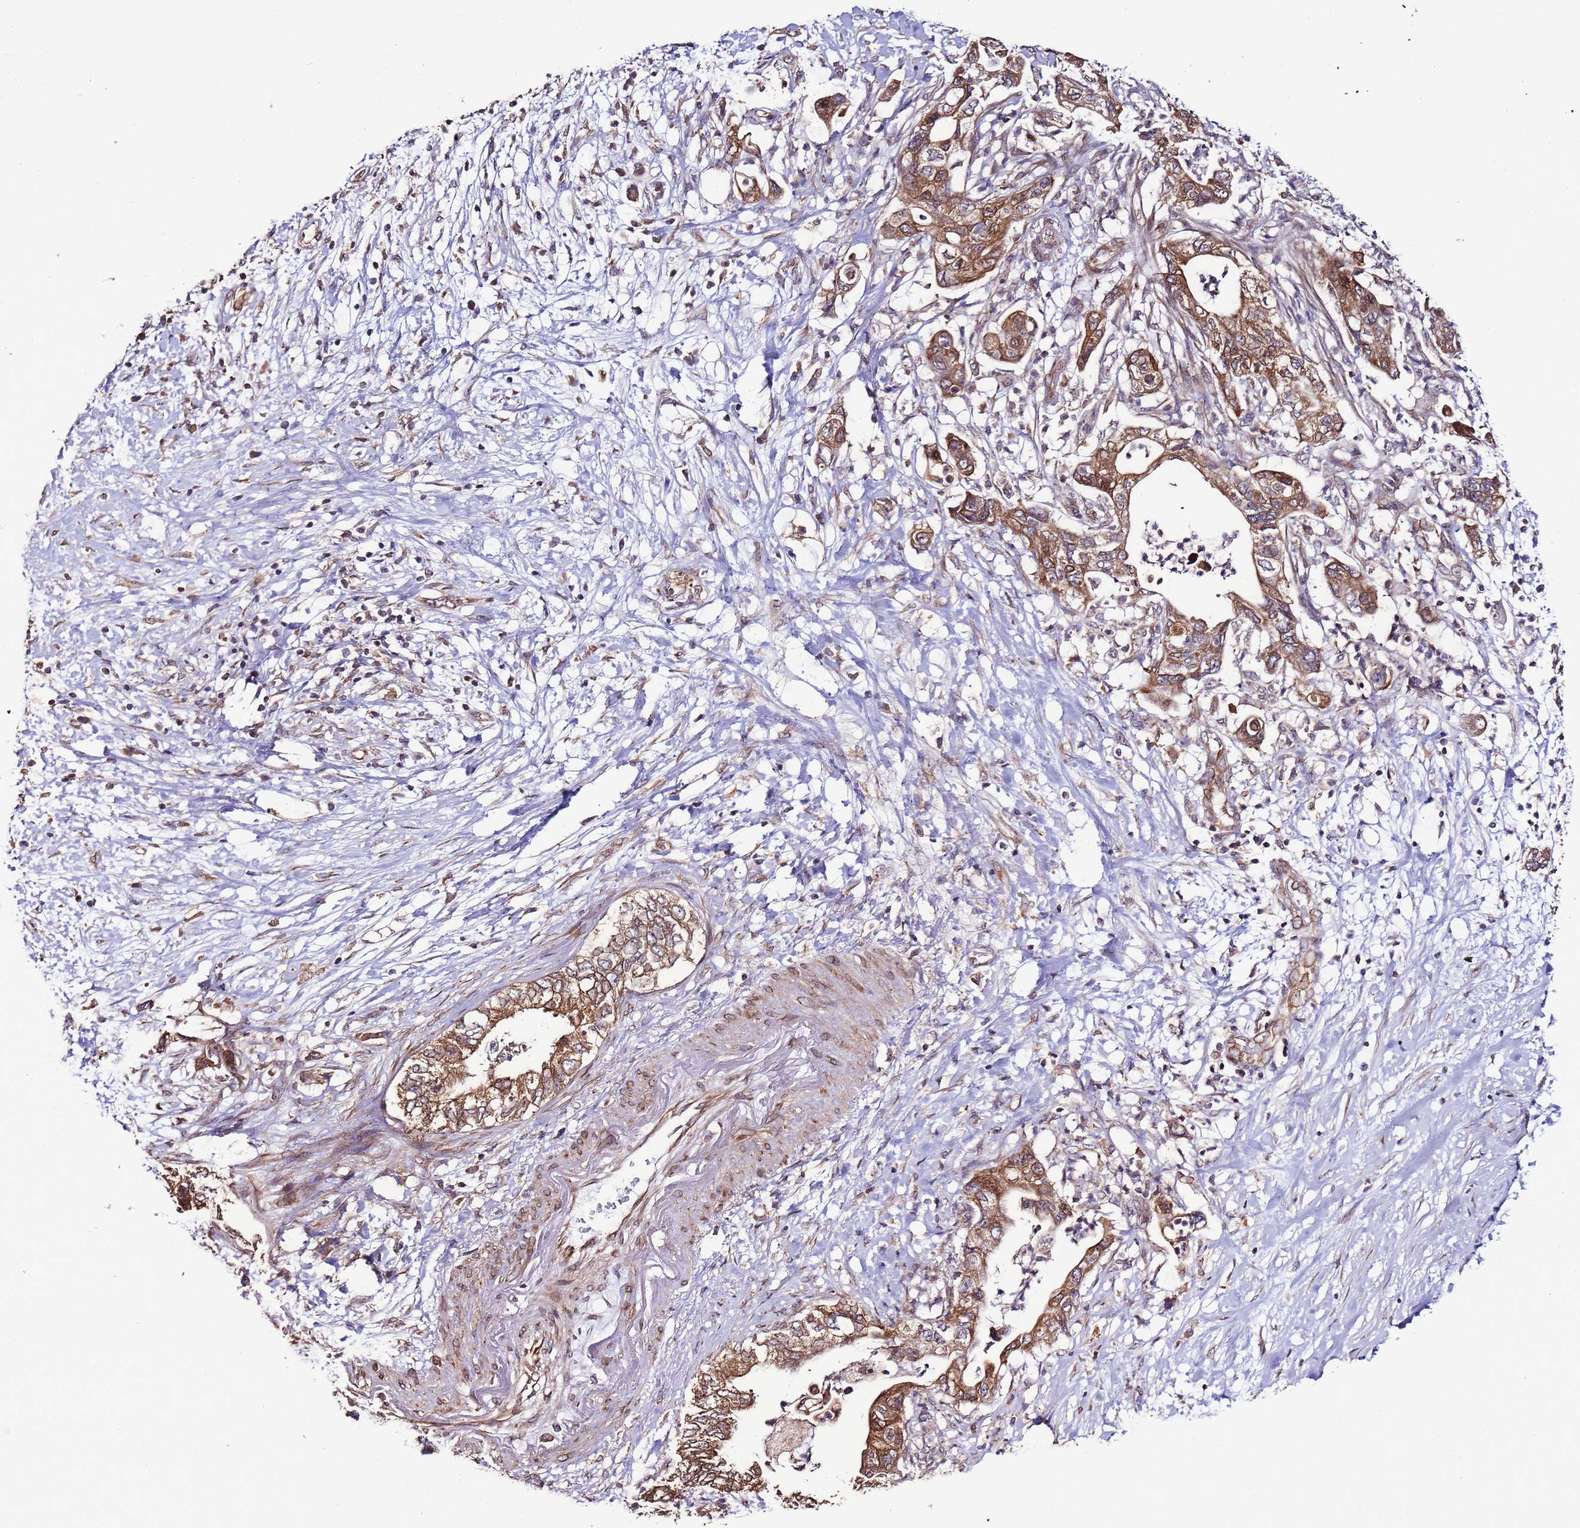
{"staining": {"intensity": "moderate", "quantity": ">75%", "location": "cytoplasmic/membranous"}, "tissue": "pancreatic cancer", "cell_type": "Tumor cells", "image_type": "cancer", "snomed": [{"axis": "morphology", "description": "Adenocarcinoma, NOS"}, {"axis": "topography", "description": "Pancreas"}], "caption": "A brown stain labels moderate cytoplasmic/membranous expression of a protein in pancreatic cancer tumor cells. (Stains: DAB (3,3'-diaminobenzidine) in brown, nuclei in blue, Microscopy: brightfield microscopy at high magnification).", "gene": "SLC41A3", "patient": {"sex": "female", "age": 73}}